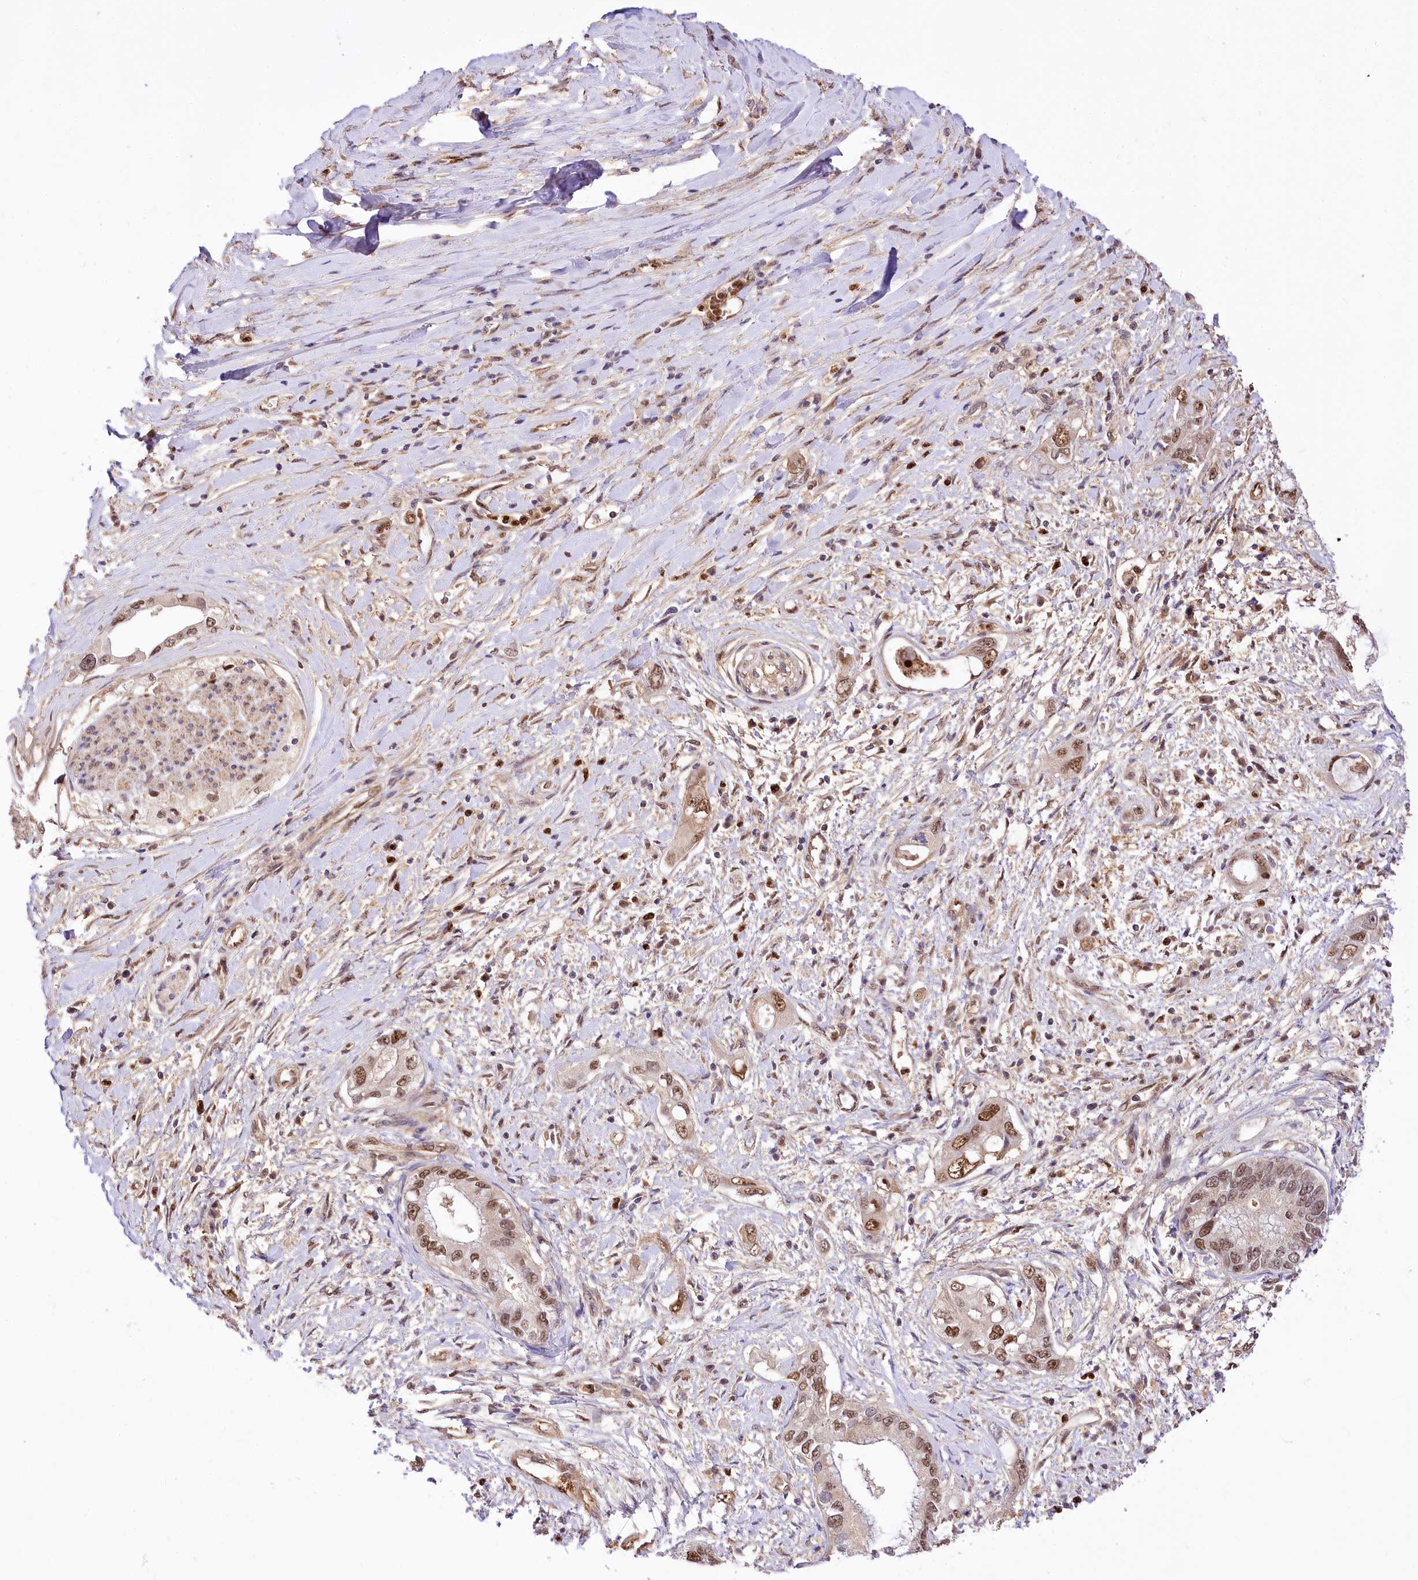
{"staining": {"intensity": "moderate", "quantity": ">75%", "location": "nuclear"}, "tissue": "pancreatic cancer", "cell_type": "Tumor cells", "image_type": "cancer", "snomed": [{"axis": "morphology", "description": "Inflammation, NOS"}, {"axis": "morphology", "description": "Adenocarcinoma, NOS"}, {"axis": "topography", "description": "Pancreas"}], "caption": "Immunohistochemistry (IHC) of pancreatic adenocarcinoma reveals medium levels of moderate nuclear positivity in approximately >75% of tumor cells.", "gene": "GNL3L", "patient": {"sex": "female", "age": 56}}